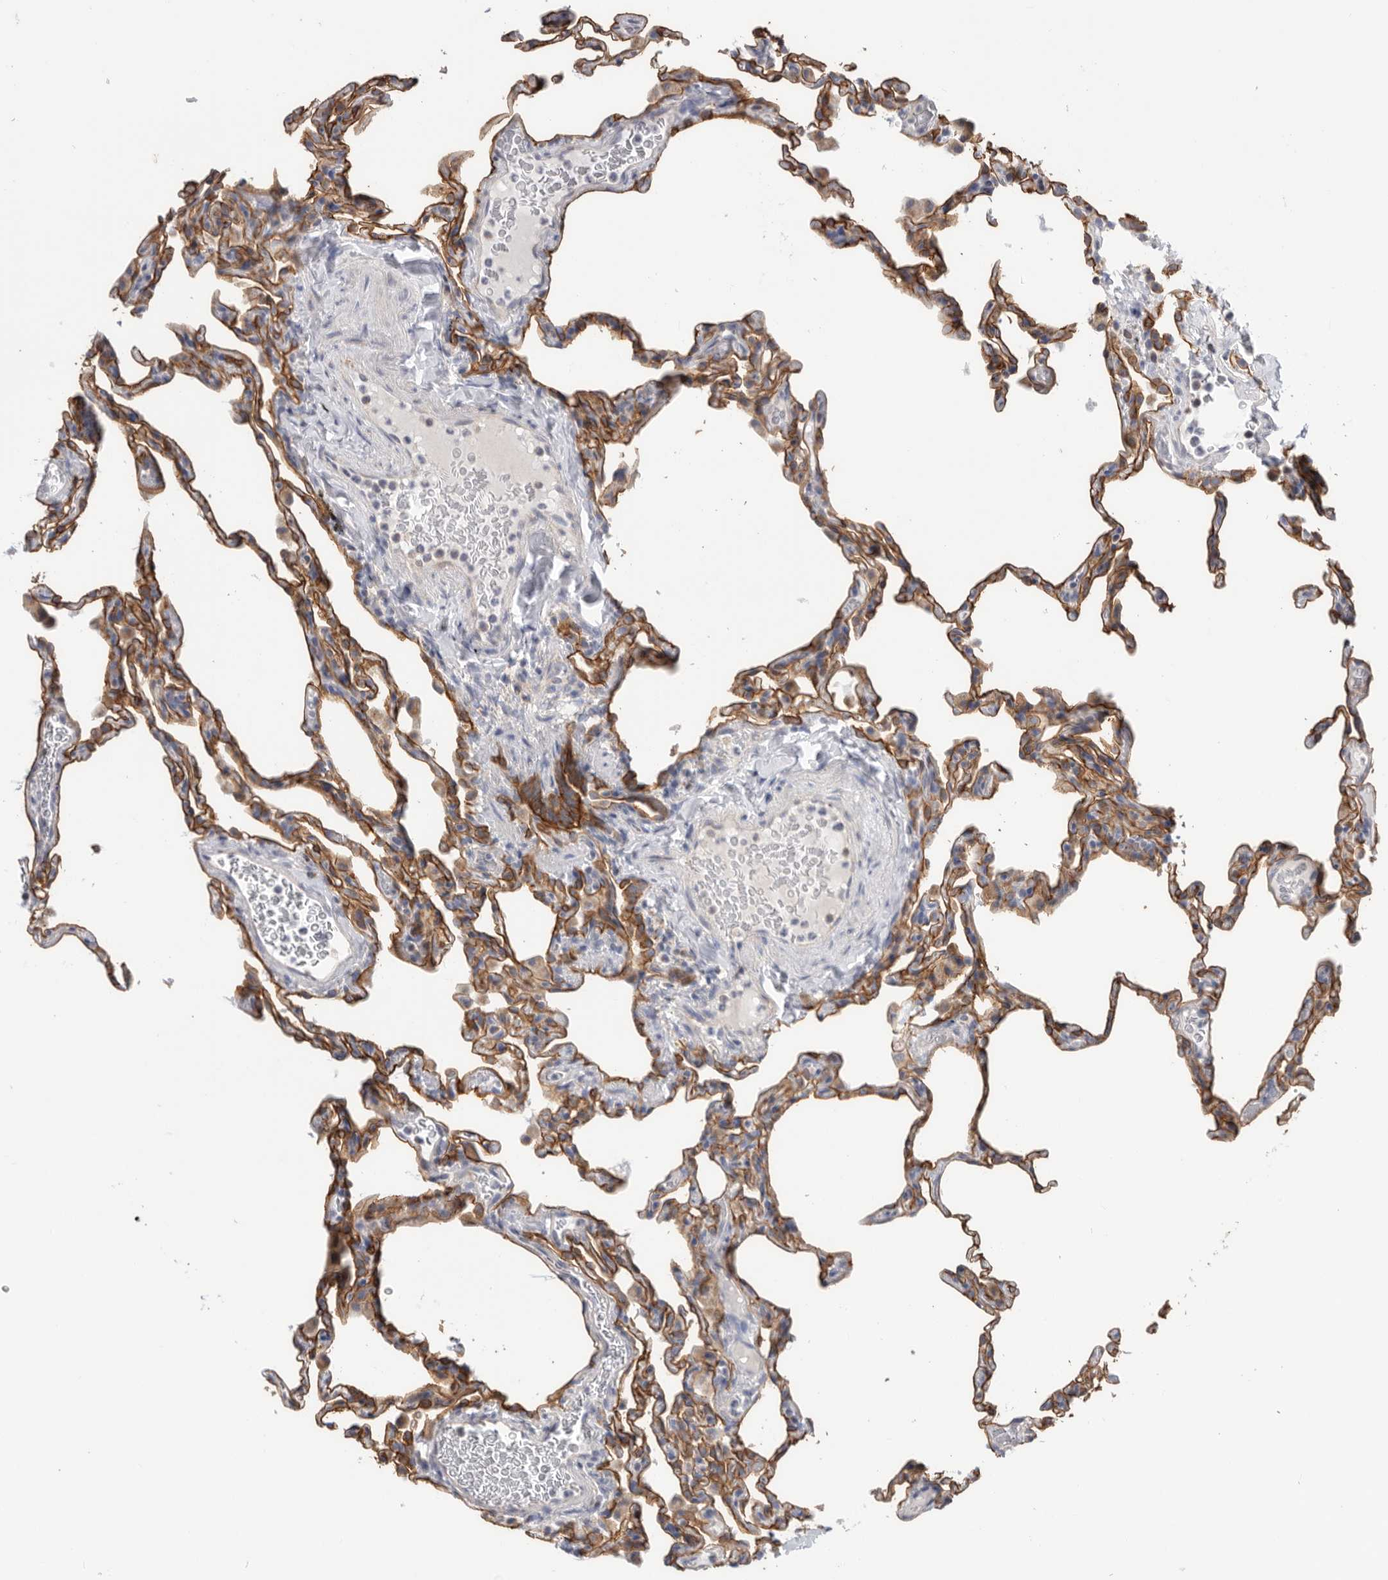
{"staining": {"intensity": "moderate", "quantity": "25%-75%", "location": "cytoplasmic/membranous"}, "tissue": "lung", "cell_type": "Alveolar cells", "image_type": "normal", "snomed": [{"axis": "morphology", "description": "Normal tissue, NOS"}, {"axis": "topography", "description": "Lung"}], "caption": "Moderate cytoplasmic/membranous positivity for a protein is present in approximately 25%-75% of alveolar cells of unremarkable lung using immunohistochemistry (IHC).", "gene": "MTFR1L", "patient": {"sex": "male", "age": 20}}